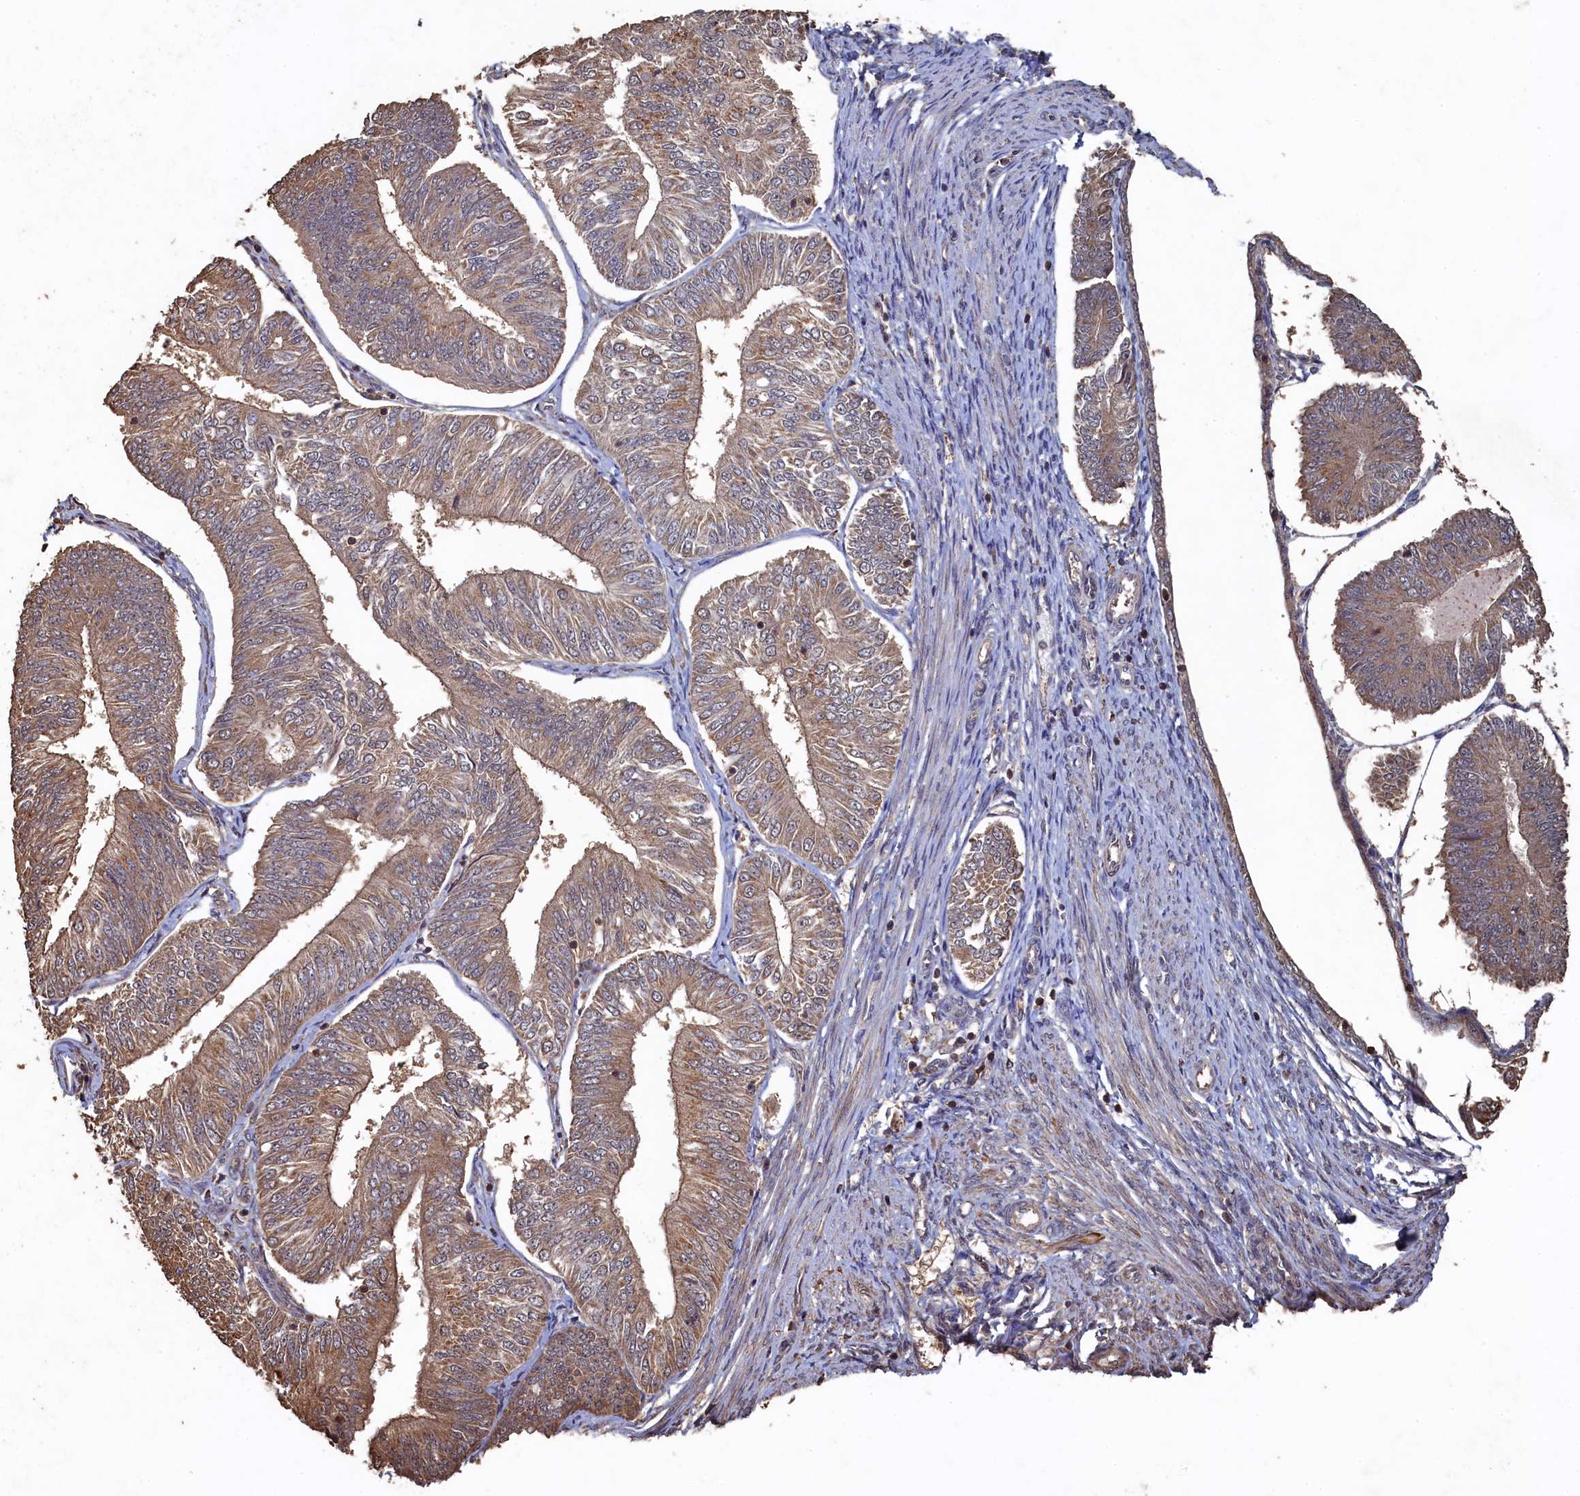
{"staining": {"intensity": "weak", "quantity": ">75%", "location": "cytoplasmic/membranous"}, "tissue": "endometrial cancer", "cell_type": "Tumor cells", "image_type": "cancer", "snomed": [{"axis": "morphology", "description": "Adenocarcinoma, NOS"}, {"axis": "topography", "description": "Endometrium"}], "caption": "There is low levels of weak cytoplasmic/membranous positivity in tumor cells of endometrial adenocarcinoma, as demonstrated by immunohistochemical staining (brown color).", "gene": "PIGN", "patient": {"sex": "female", "age": 58}}